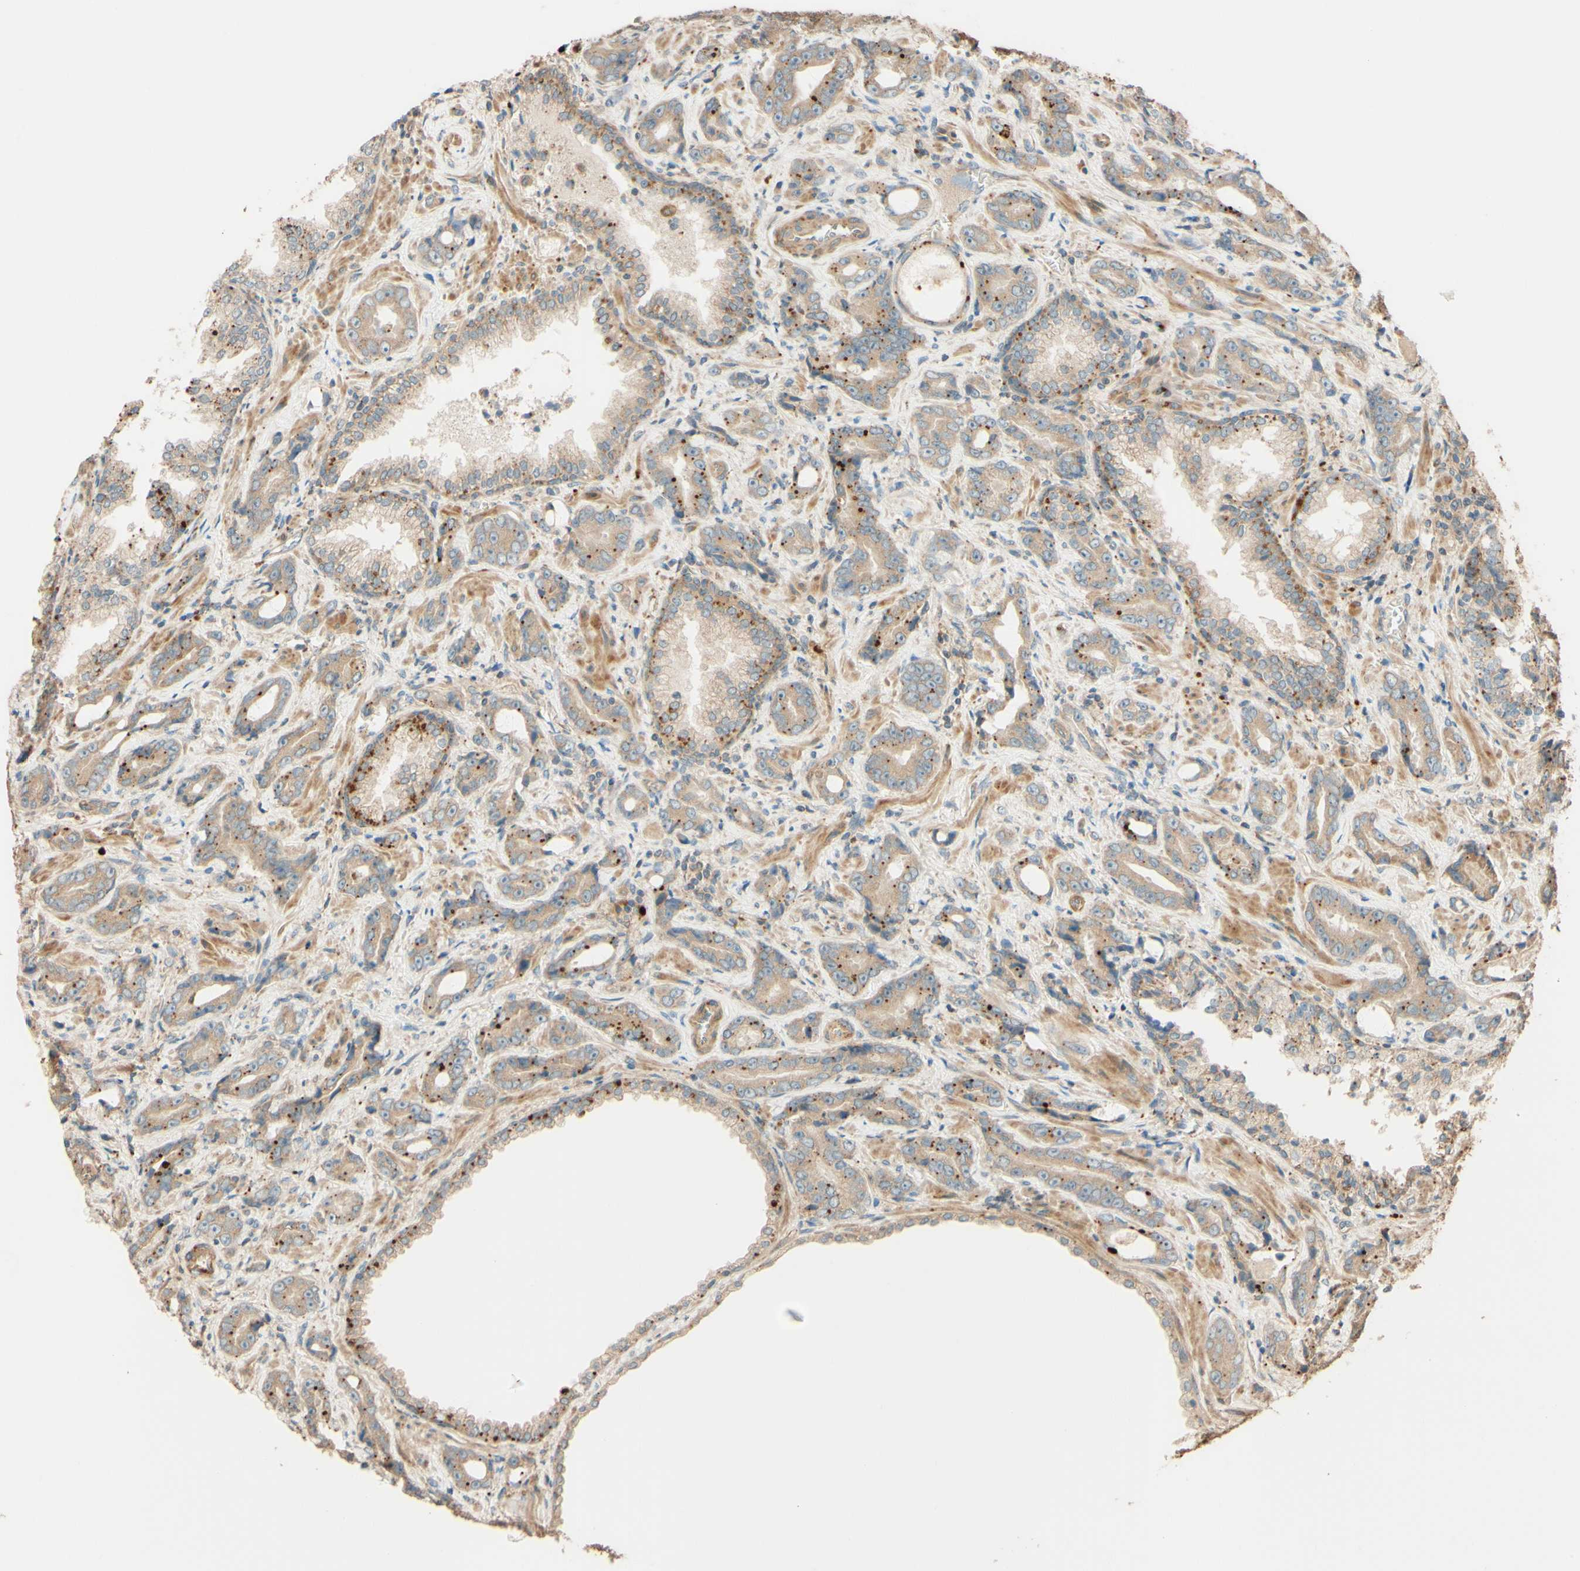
{"staining": {"intensity": "moderate", "quantity": ">75%", "location": "cytoplasmic/membranous"}, "tissue": "prostate cancer", "cell_type": "Tumor cells", "image_type": "cancer", "snomed": [{"axis": "morphology", "description": "Adenocarcinoma, Low grade"}, {"axis": "topography", "description": "Prostate"}], "caption": "DAB (3,3'-diaminobenzidine) immunohistochemical staining of prostate cancer (low-grade adenocarcinoma) shows moderate cytoplasmic/membranous protein positivity in approximately >75% of tumor cells. The protein is stained brown, and the nuclei are stained in blue (DAB IHC with brightfield microscopy, high magnification).", "gene": "RNF19A", "patient": {"sex": "male", "age": 60}}